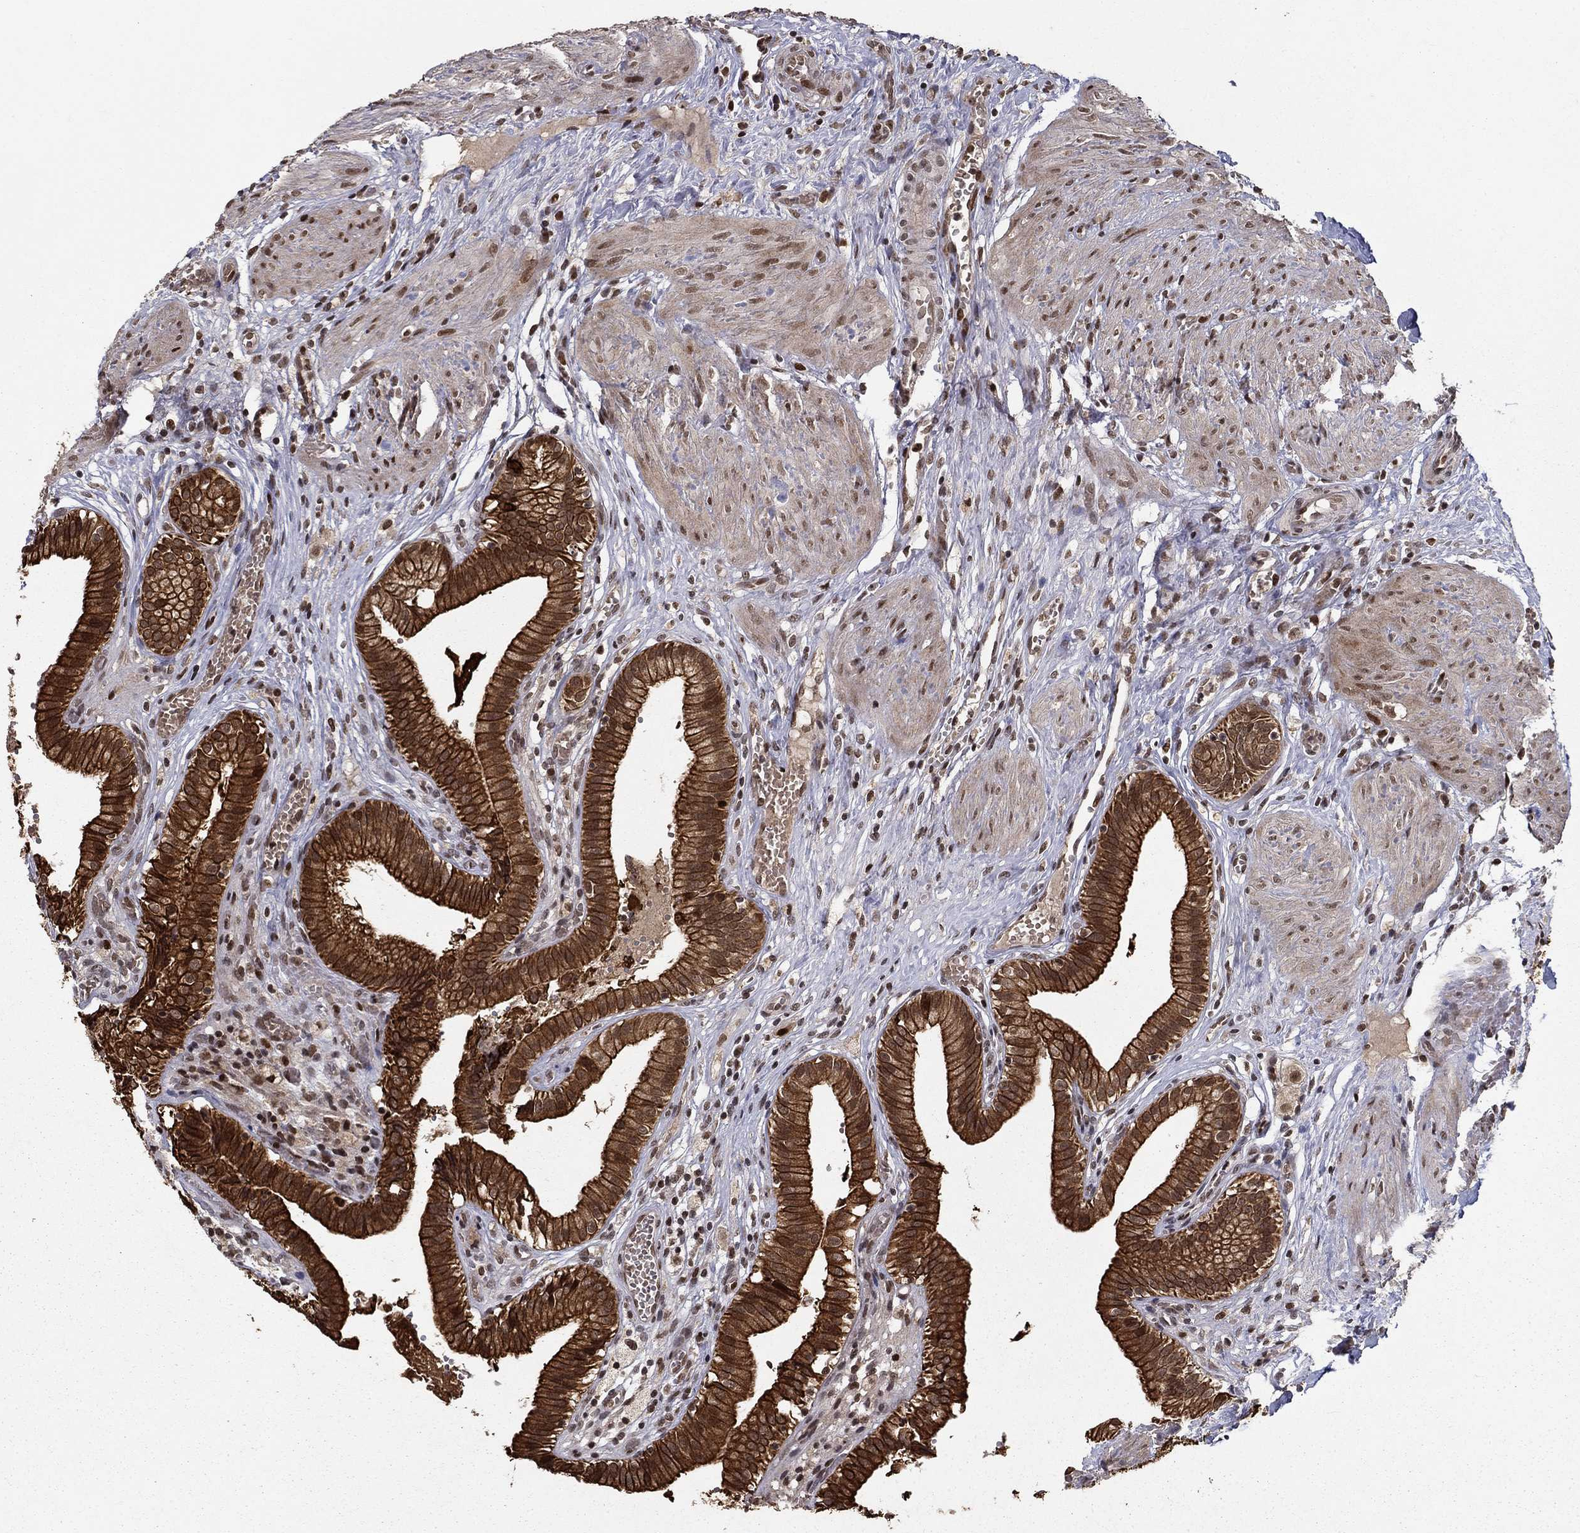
{"staining": {"intensity": "strong", "quantity": ">75%", "location": "cytoplasmic/membranous,nuclear"}, "tissue": "gallbladder", "cell_type": "Glandular cells", "image_type": "normal", "snomed": [{"axis": "morphology", "description": "Normal tissue, NOS"}, {"axis": "topography", "description": "Gallbladder"}], "caption": "This image exhibits immunohistochemistry staining of normal gallbladder, with high strong cytoplasmic/membranous,nuclear positivity in approximately >75% of glandular cells.", "gene": "CDCA7L", "patient": {"sex": "female", "age": 24}}